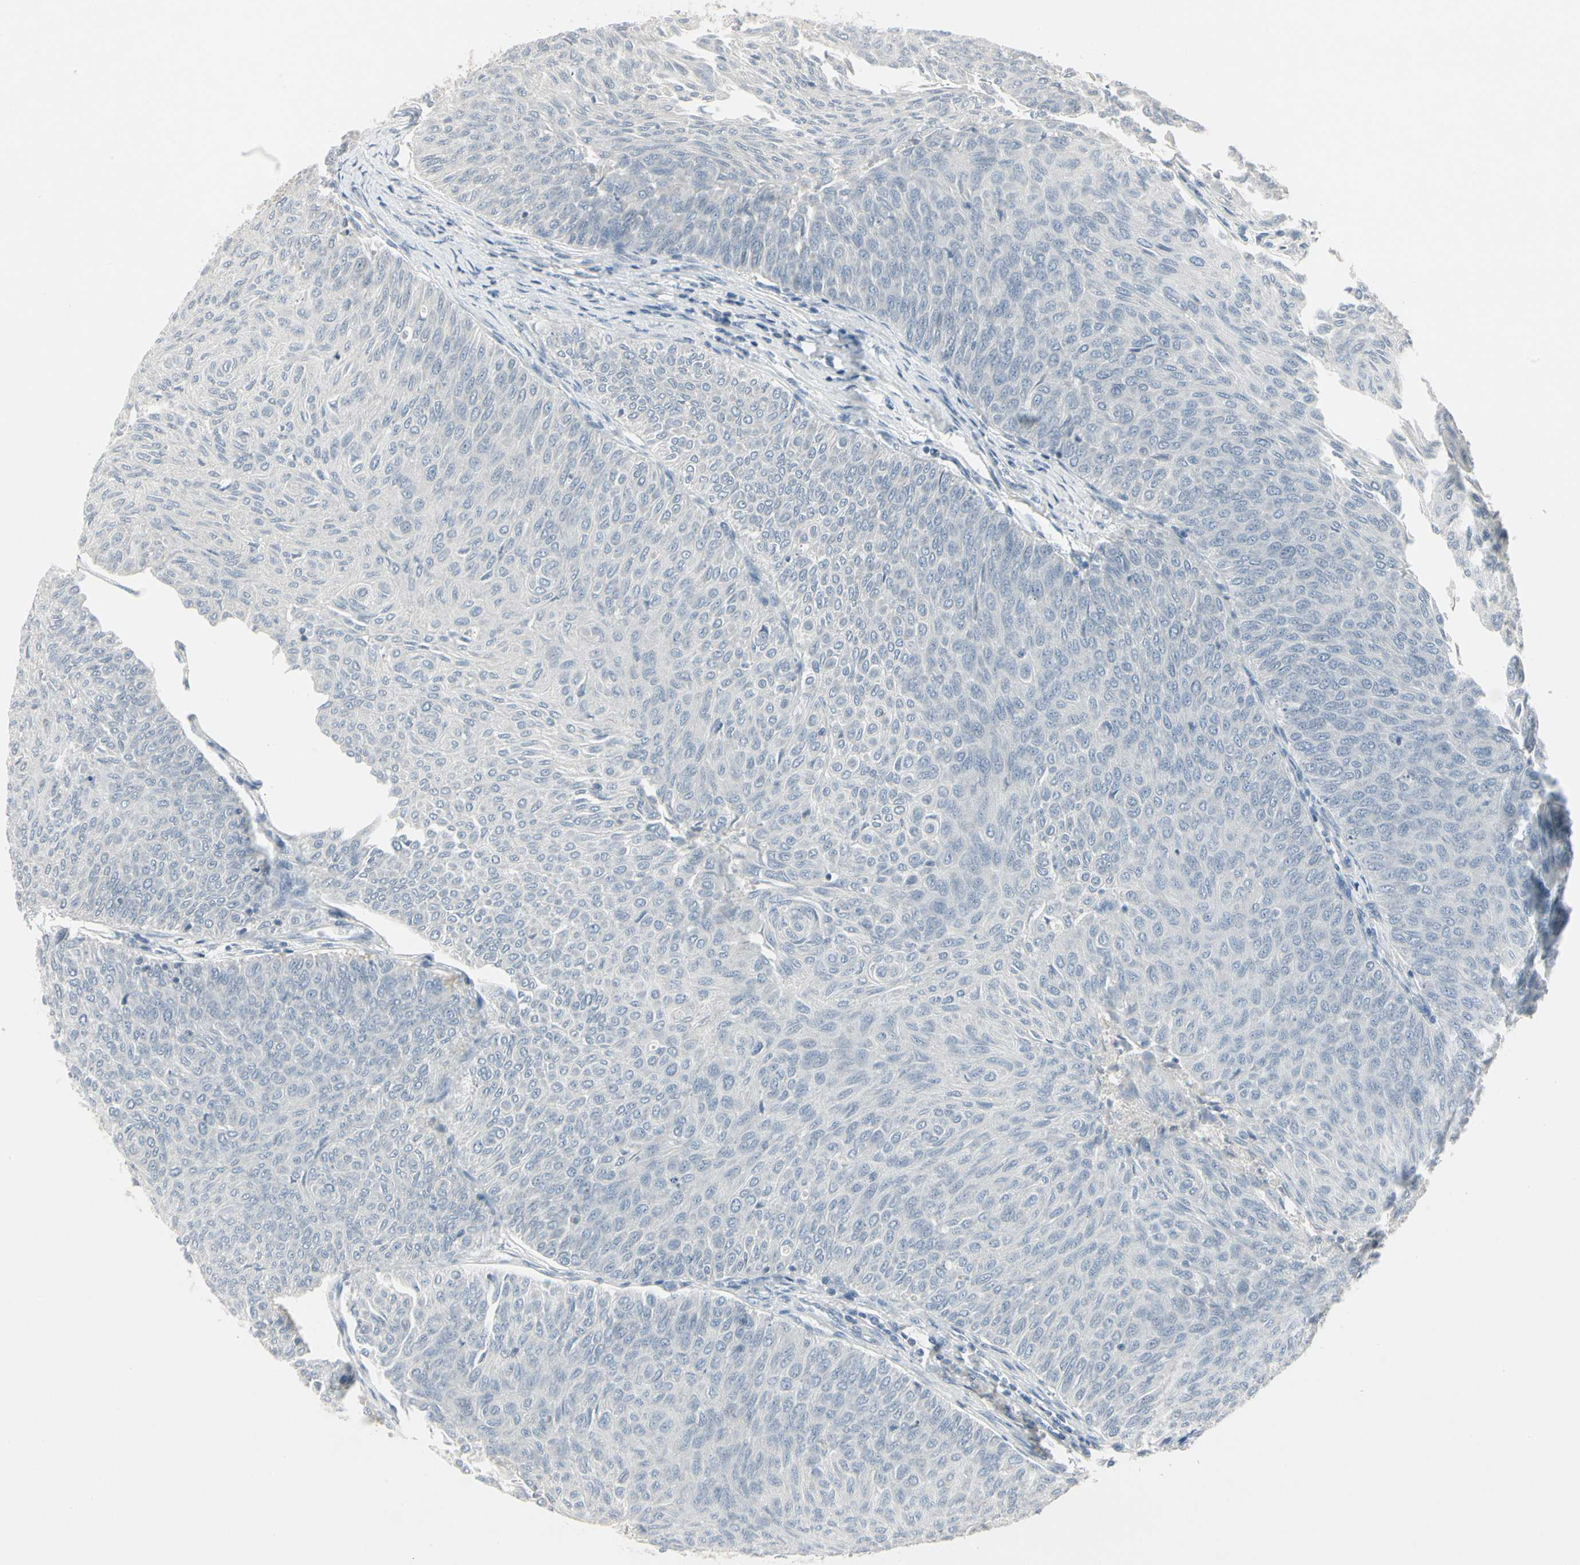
{"staining": {"intensity": "negative", "quantity": "none", "location": "none"}, "tissue": "urothelial cancer", "cell_type": "Tumor cells", "image_type": "cancer", "snomed": [{"axis": "morphology", "description": "Urothelial carcinoma, Low grade"}, {"axis": "topography", "description": "Urinary bladder"}], "caption": "There is no significant expression in tumor cells of urothelial cancer.", "gene": "DMPK", "patient": {"sex": "male", "age": 78}}